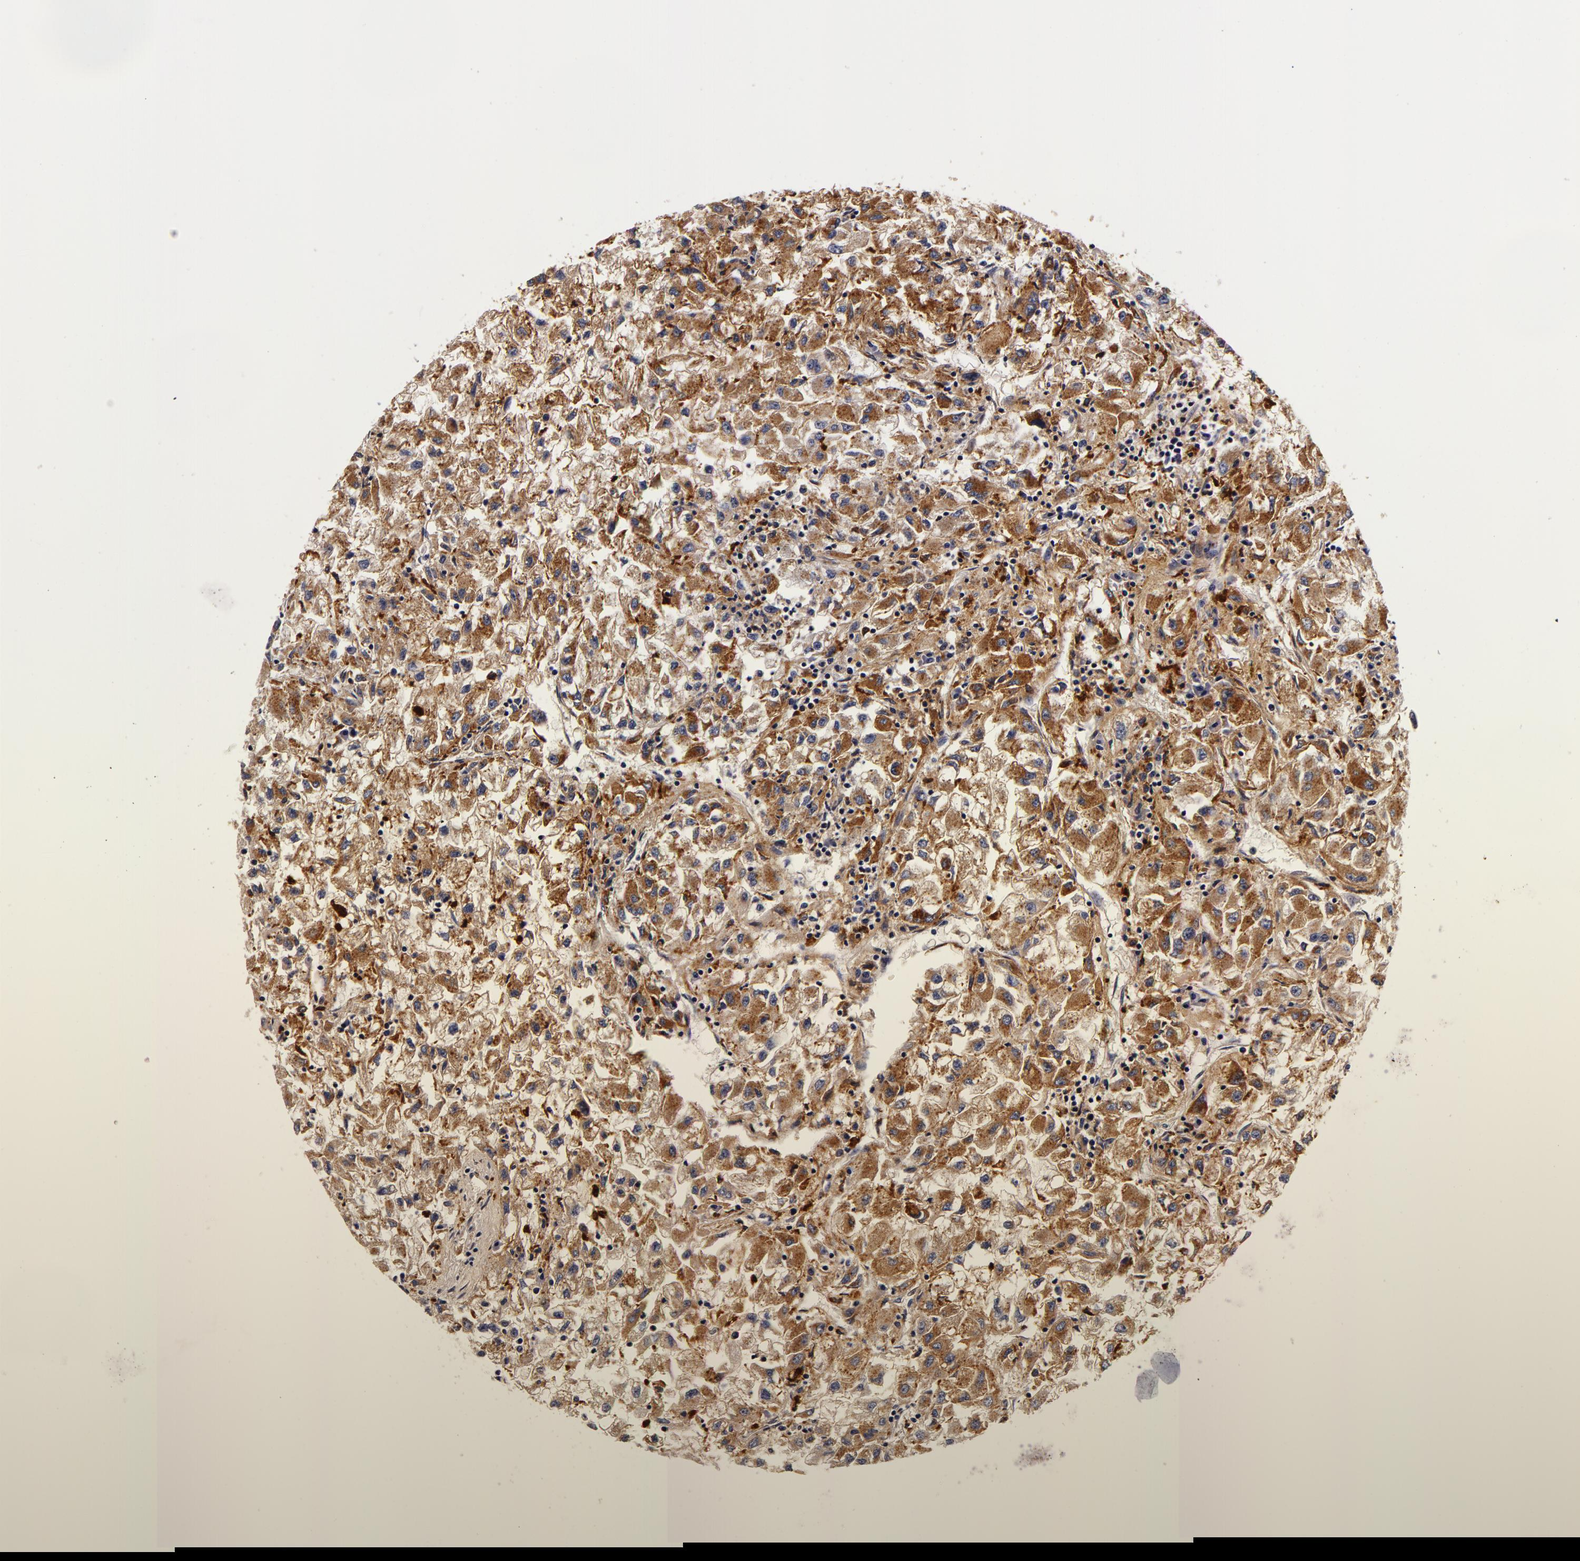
{"staining": {"intensity": "moderate", "quantity": ">75%", "location": "cytoplasmic/membranous"}, "tissue": "renal cancer", "cell_type": "Tumor cells", "image_type": "cancer", "snomed": [{"axis": "morphology", "description": "Adenocarcinoma, NOS"}, {"axis": "topography", "description": "Kidney"}], "caption": "Adenocarcinoma (renal) tissue shows moderate cytoplasmic/membranous expression in about >75% of tumor cells The staining was performed using DAB, with brown indicating positive protein expression. Nuclei are stained blue with hematoxylin.", "gene": "LGALS3BP", "patient": {"sex": "male", "age": 59}}